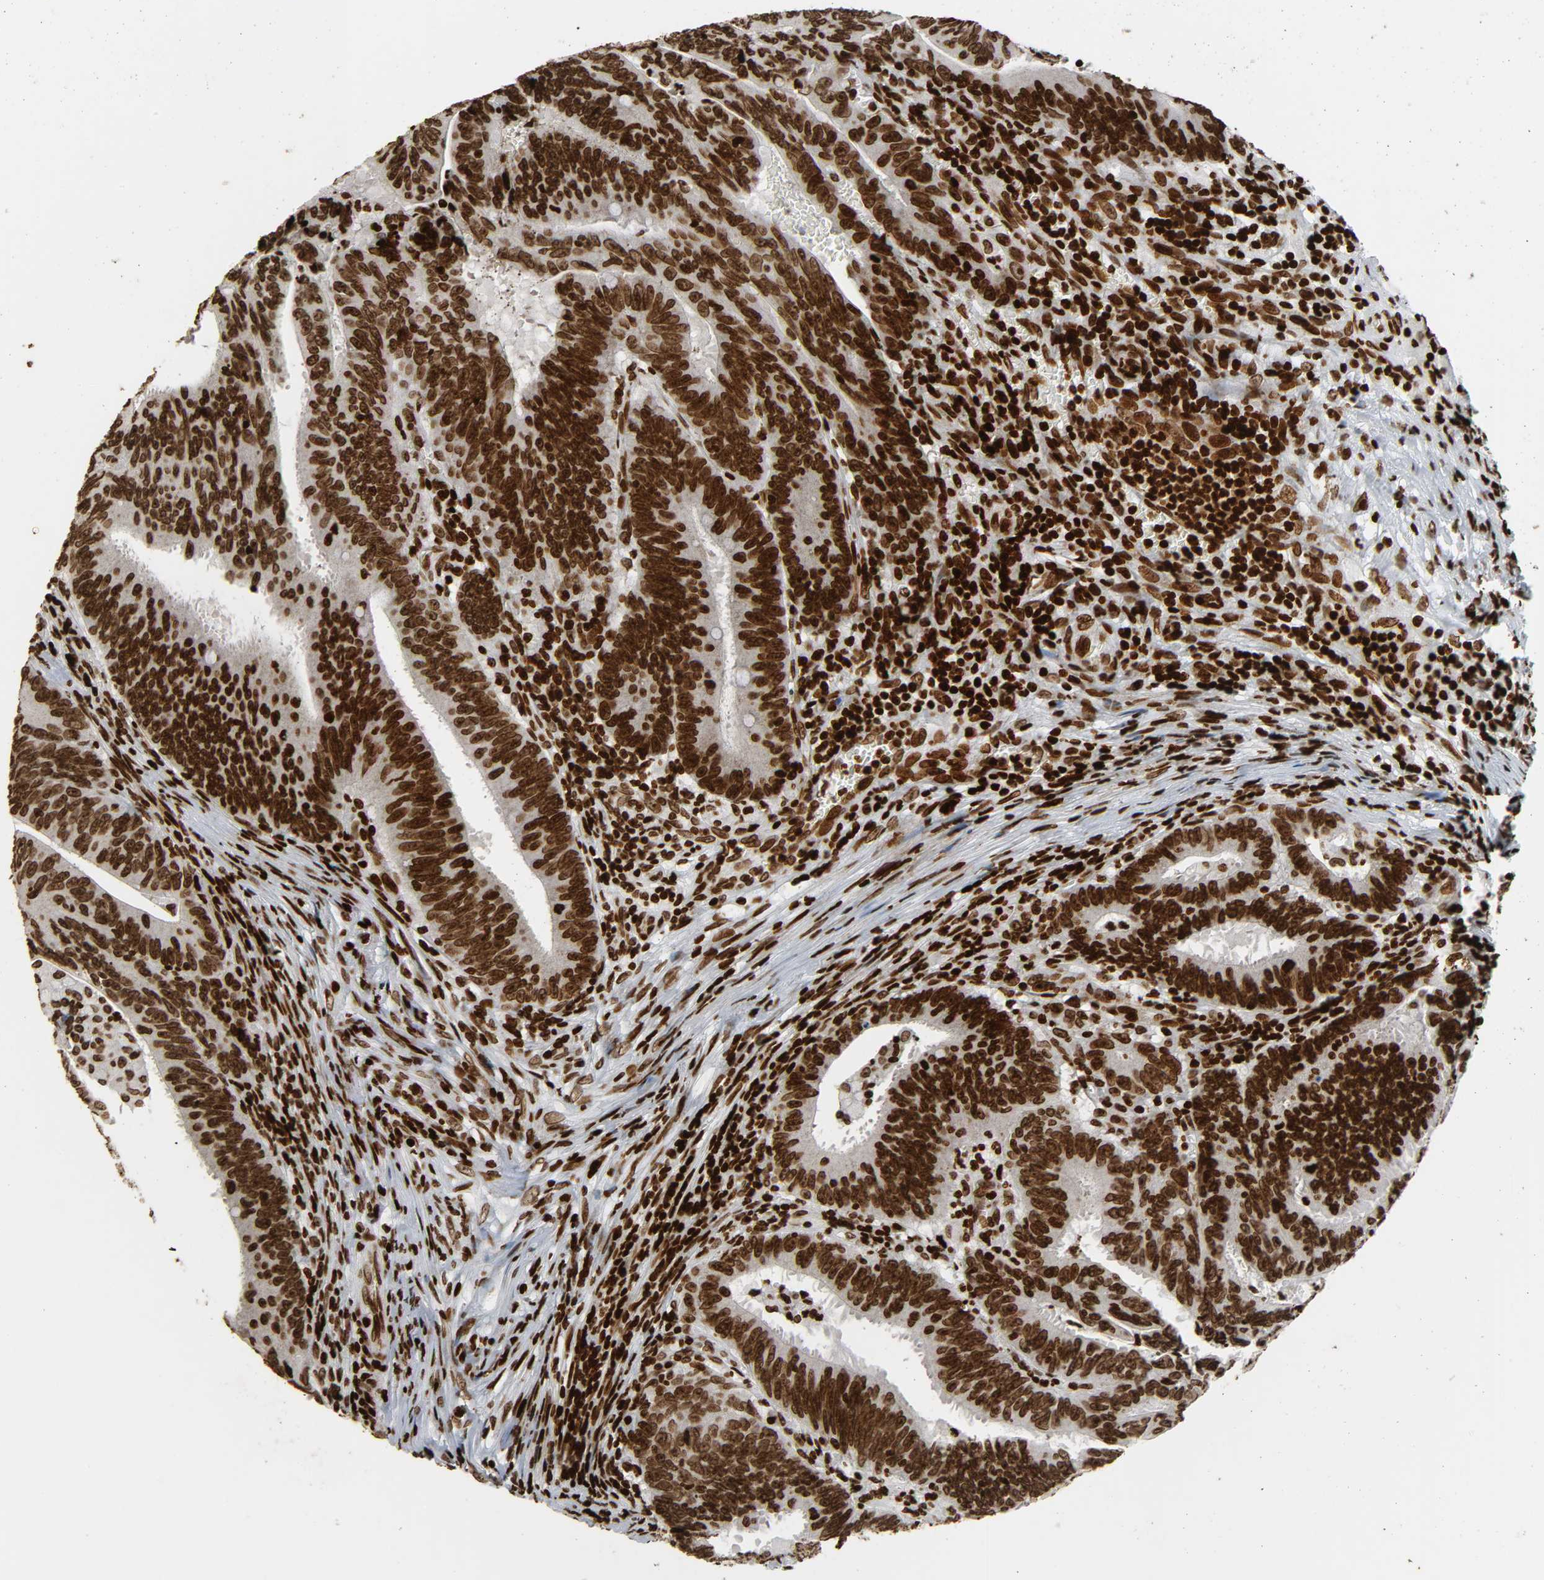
{"staining": {"intensity": "strong", "quantity": ">75%", "location": "nuclear"}, "tissue": "colorectal cancer", "cell_type": "Tumor cells", "image_type": "cancer", "snomed": [{"axis": "morphology", "description": "Adenocarcinoma, NOS"}, {"axis": "topography", "description": "Colon"}], "caption": "DAB immunohistochemical staining of human adenocarcinoma (colorectal) shows strong nuclear protein positivity in approximately >75% of tumor cells.", "gene": "RXRA", "patient": {"sex": "male", "age": 45}}